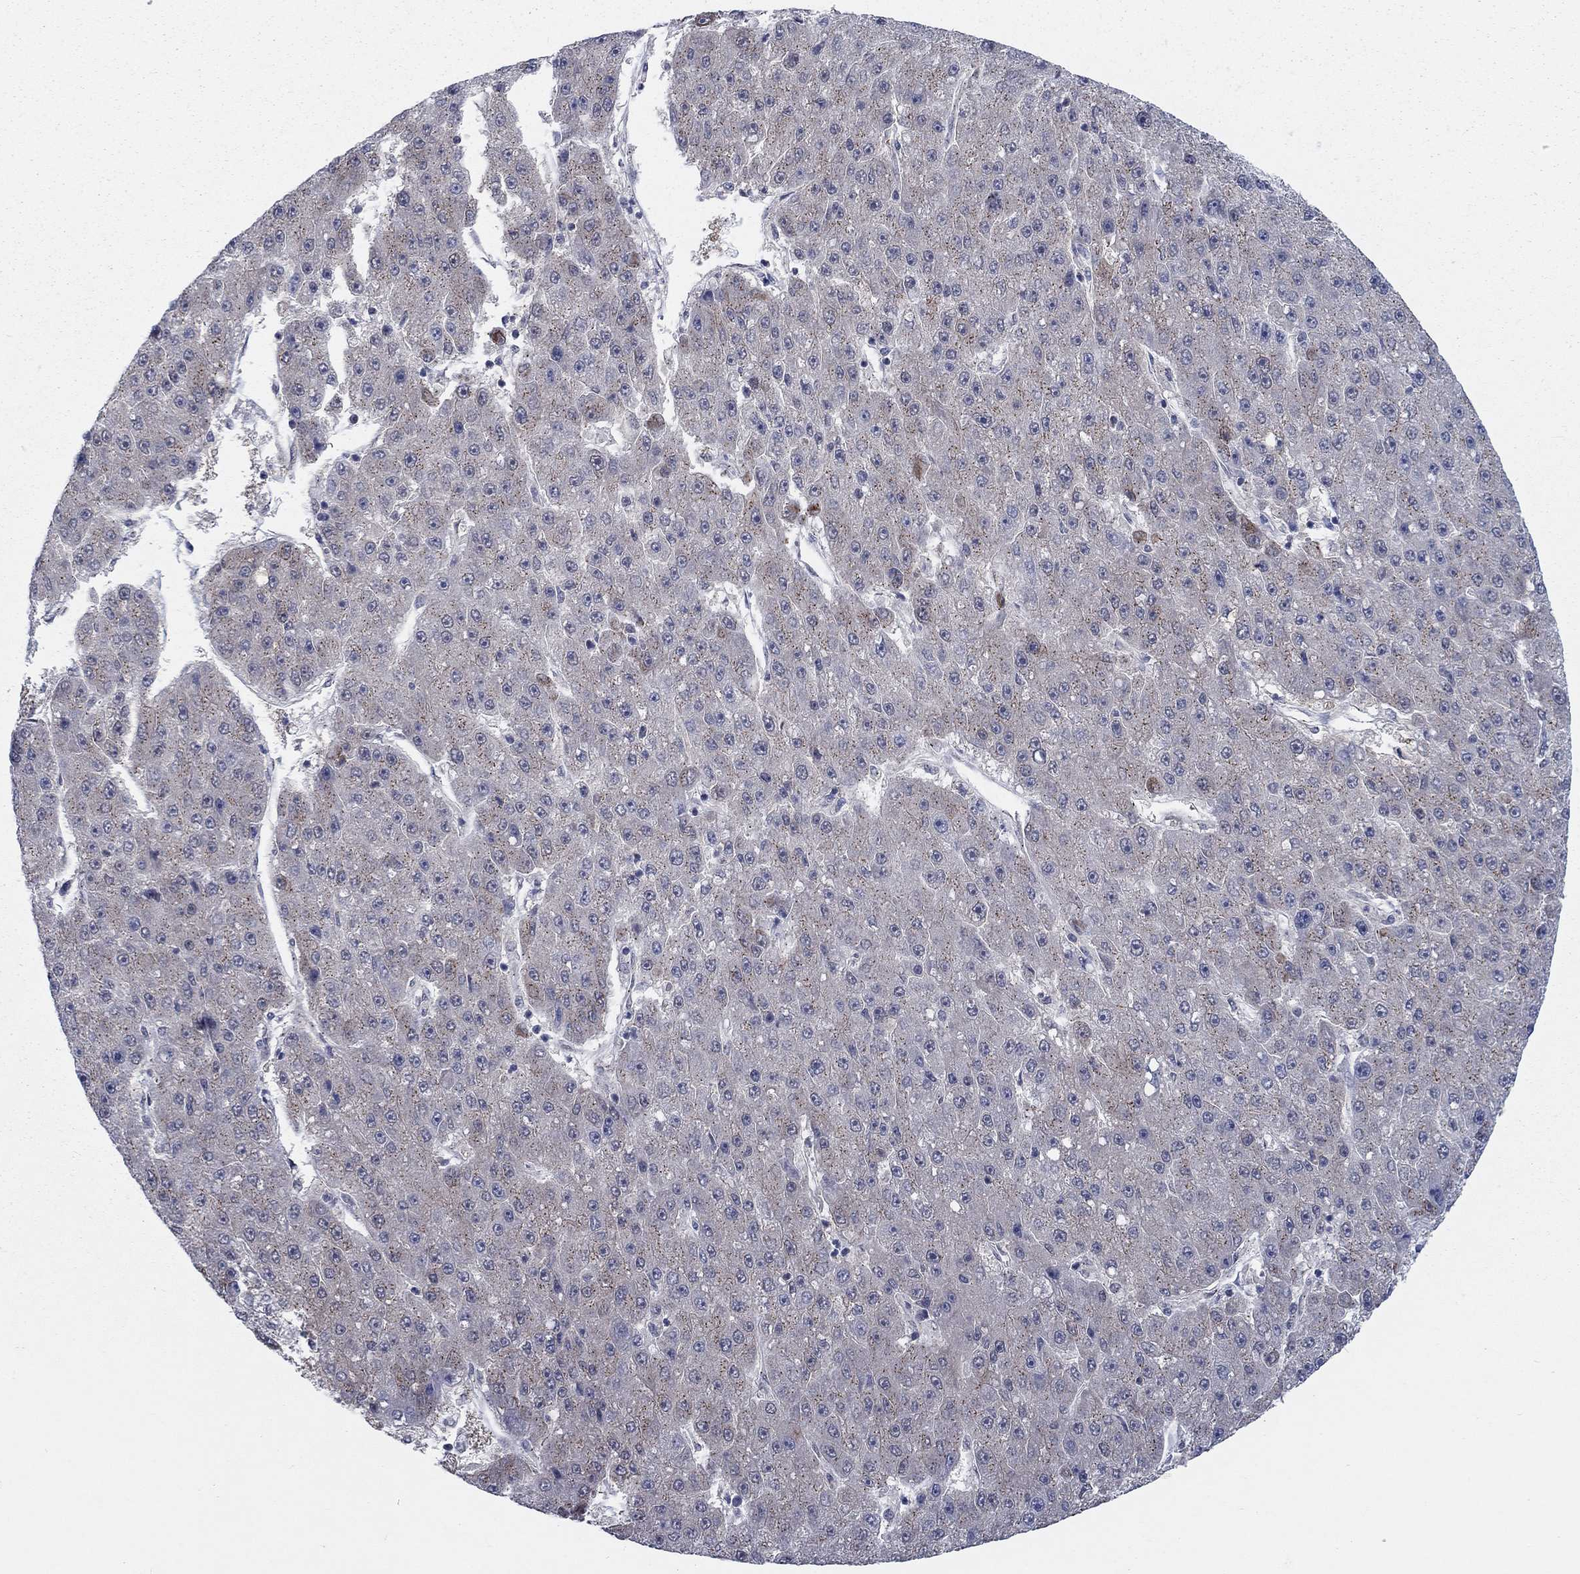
{"staining": {"intensity": "moderate", "quantity": "25%-75%", "location": "cytoplasmic/membranous"}, "tissue": "liver cancer", "cell_type": "Tumor cells", "image_type": "cancer", "snomed": [{"axis": "morphology", "description": "Carcinoma, Hepatocellular, NOS"}, {"axis": "topography", "description": "Liver"}], "caption": "Protein positivity by immunohistochemistry (IHC) exhibits moderate cytoplasmic/membranous positivity in about 25%-75% of tumor cells in liver cancer (hepatocellular carcinoma).", "gene": "SH3RF1", "patient": {"sex": "male", "age": 67}}